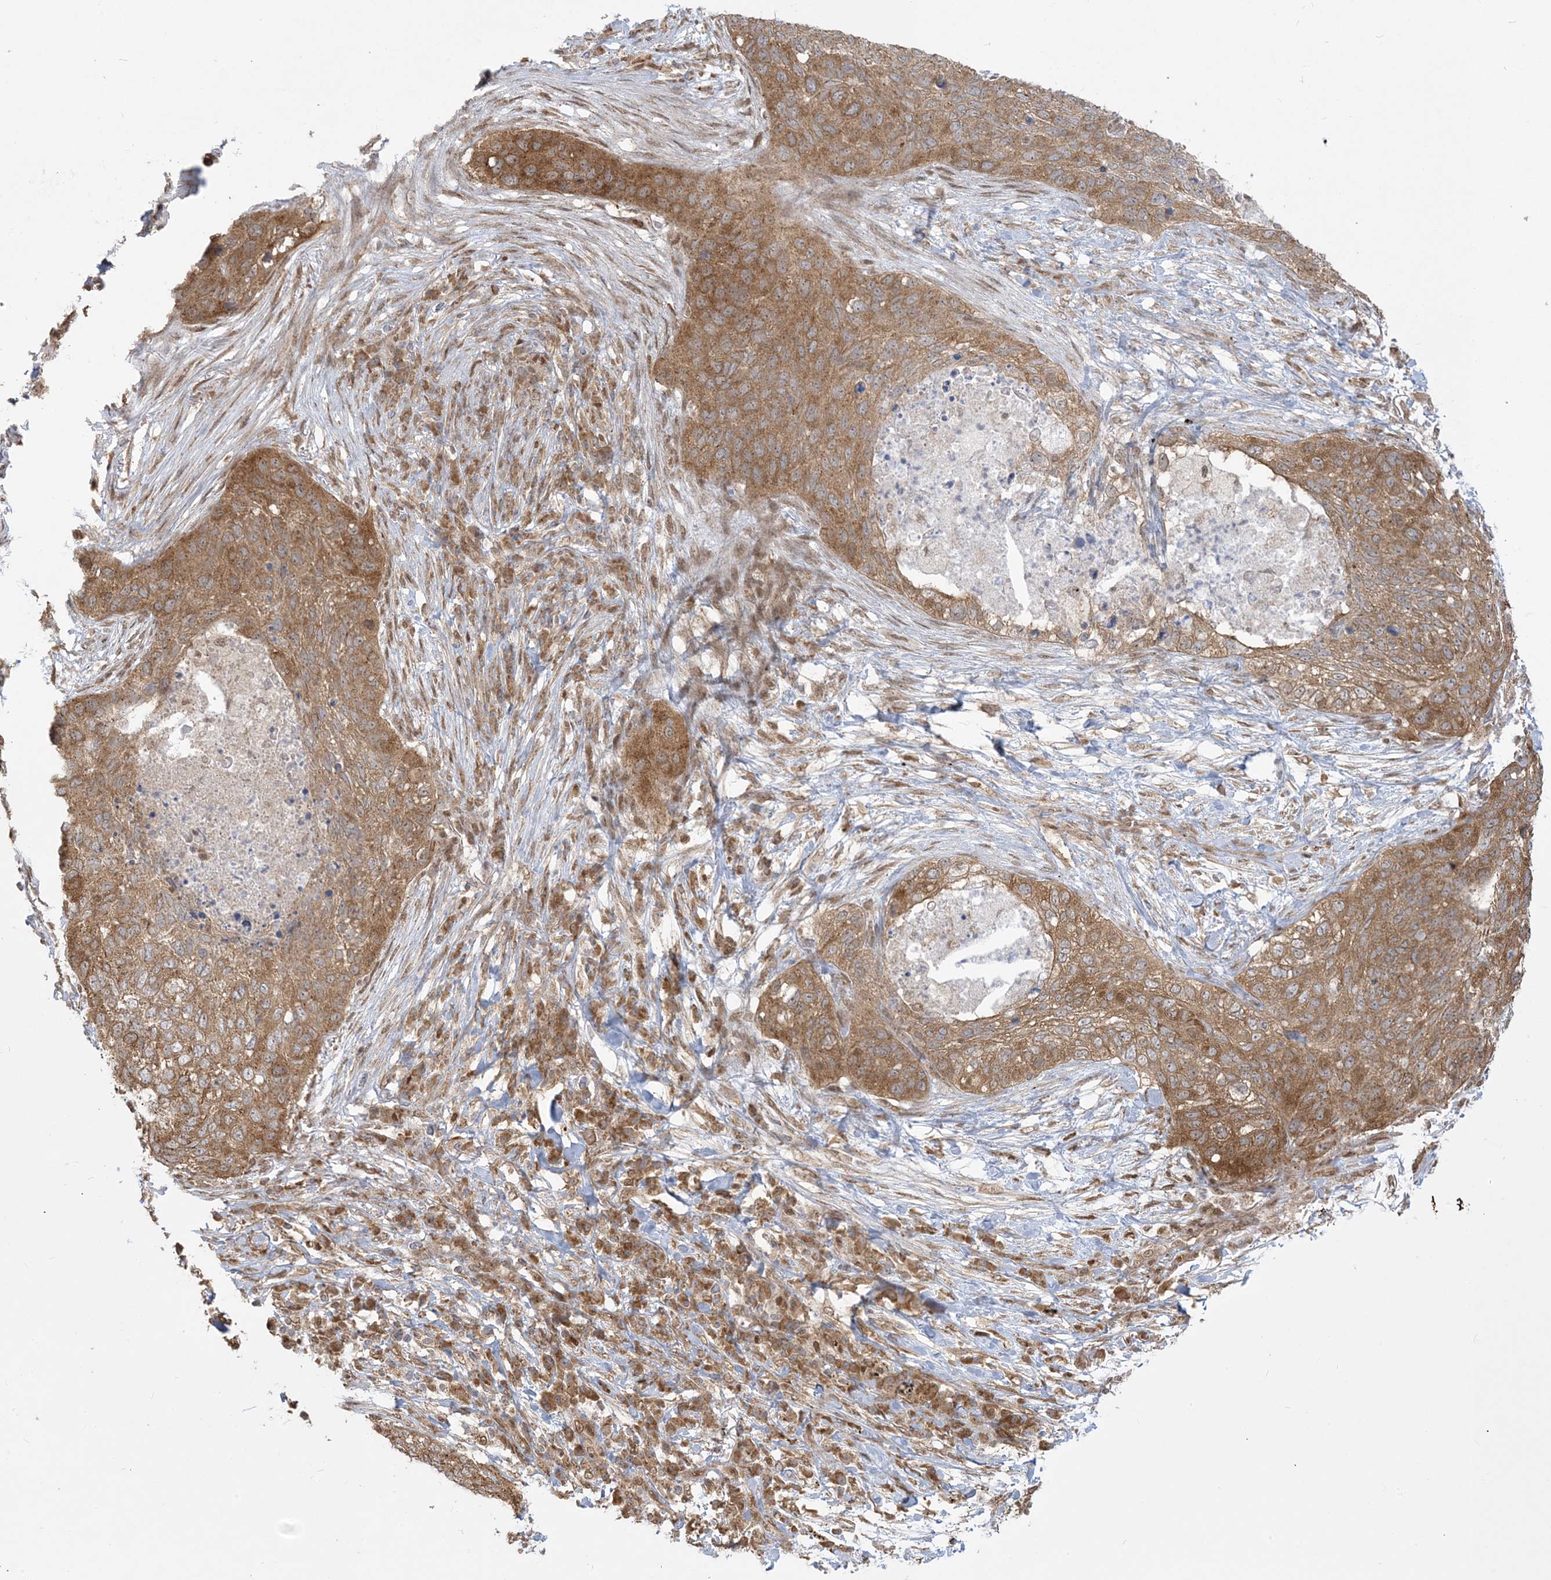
{"staining": {"intensity": "moderate", "quantity": ">75%", "location": "cytoplasmic/membranous"}, "tissue": "lung cancer", "cell_type": "Tumor cells", "image_type": "cancer", "snomed": [{"axis": "morphology", "description": "Squamous cell carcinoma, NOS"}, {"axis": "topography", "description": "Lung"}], "caption": "Human lung cancer stained for a protein (brown) reveals moderate cytoplasmic/membranous positive positivity in about >75% of tumor cells.", "gene": "ABCF3", "patient": {"sex": "female", "age": 63}}